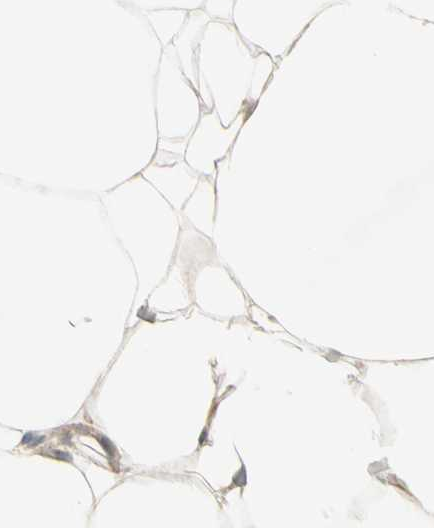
{"staining": {"intensity": "negative", "quantity": "none", "location": "none"}, "tissue": "adipose tissue", "cell_type": "Adipocytes", "image_type": "normal", "snomed": [{"axis": "morphology", "description": "Normal tissue, NOS"}, {"axis": "topography", "description": "Breast"}, {"axis": "topography", "description": "Adipose tissue"}], "caption": "This is an IHC micrograph of benign human adipose tissue. There is no expression in adipocytes.", "gene": "NDFIP1", "patient": {"sex": "female", "age": 25}}